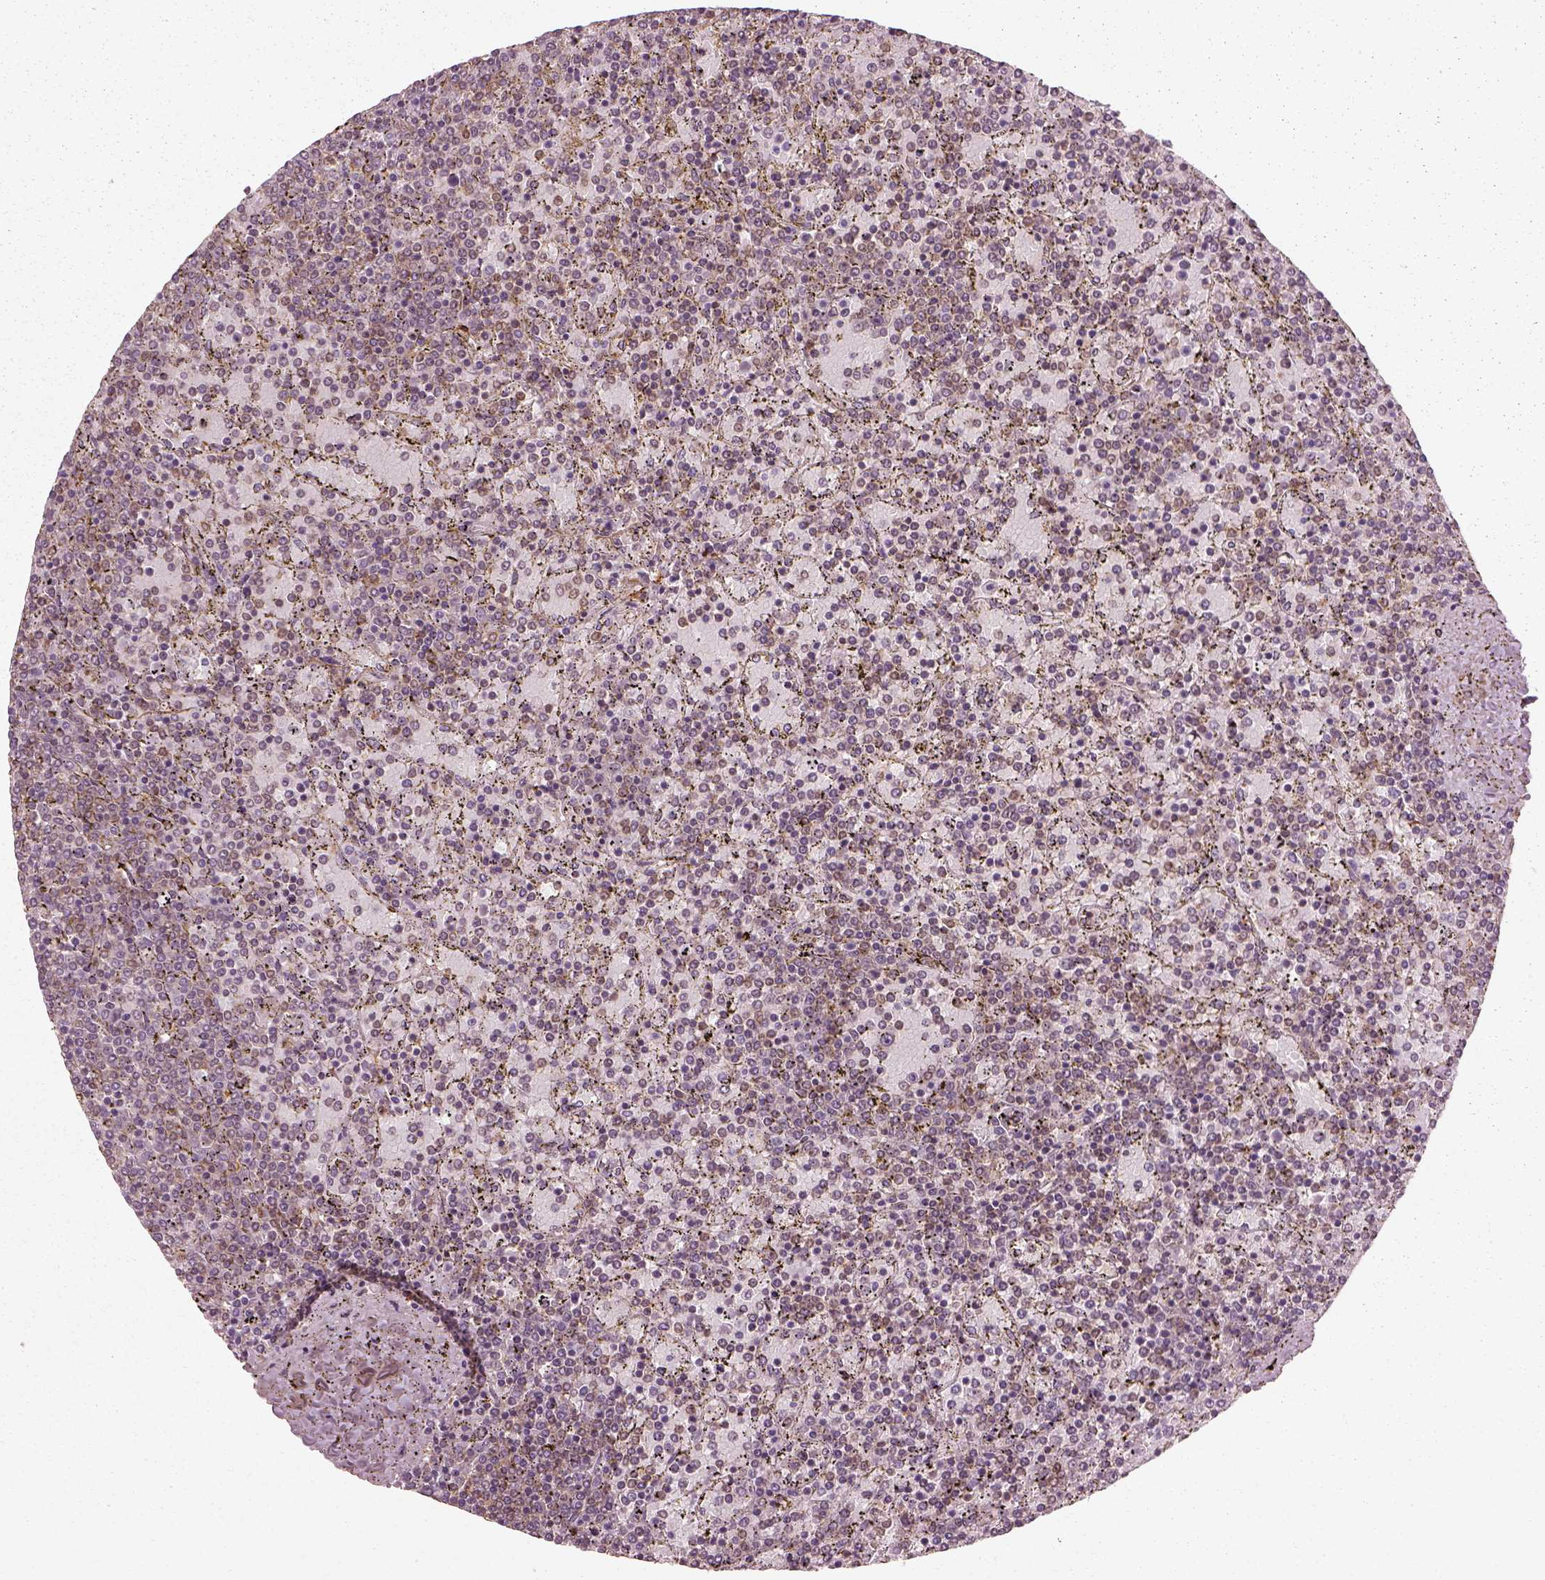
{"staining": {"intensity": "weak", "quantity": "<25%", "location": "cytoplasmic/membranous"}, "tissue": "lymphoma", "cell_type": "Tumor cells", "image_type": "cancer", "snomed": [{"axis": "morphology", "description": "Malignant lymphoma, non-Hodgkin's type, Low grade"}, {"axis": "topography", "description": "Spleen"}], "caption": "The IHC image has no significant positivity in tumor cells of malignant lymphoma, non-Hodgkin's type (low-grade) tissue.", "gene": "LSM14A", "patient": {"sex": "female", "age": 77}}